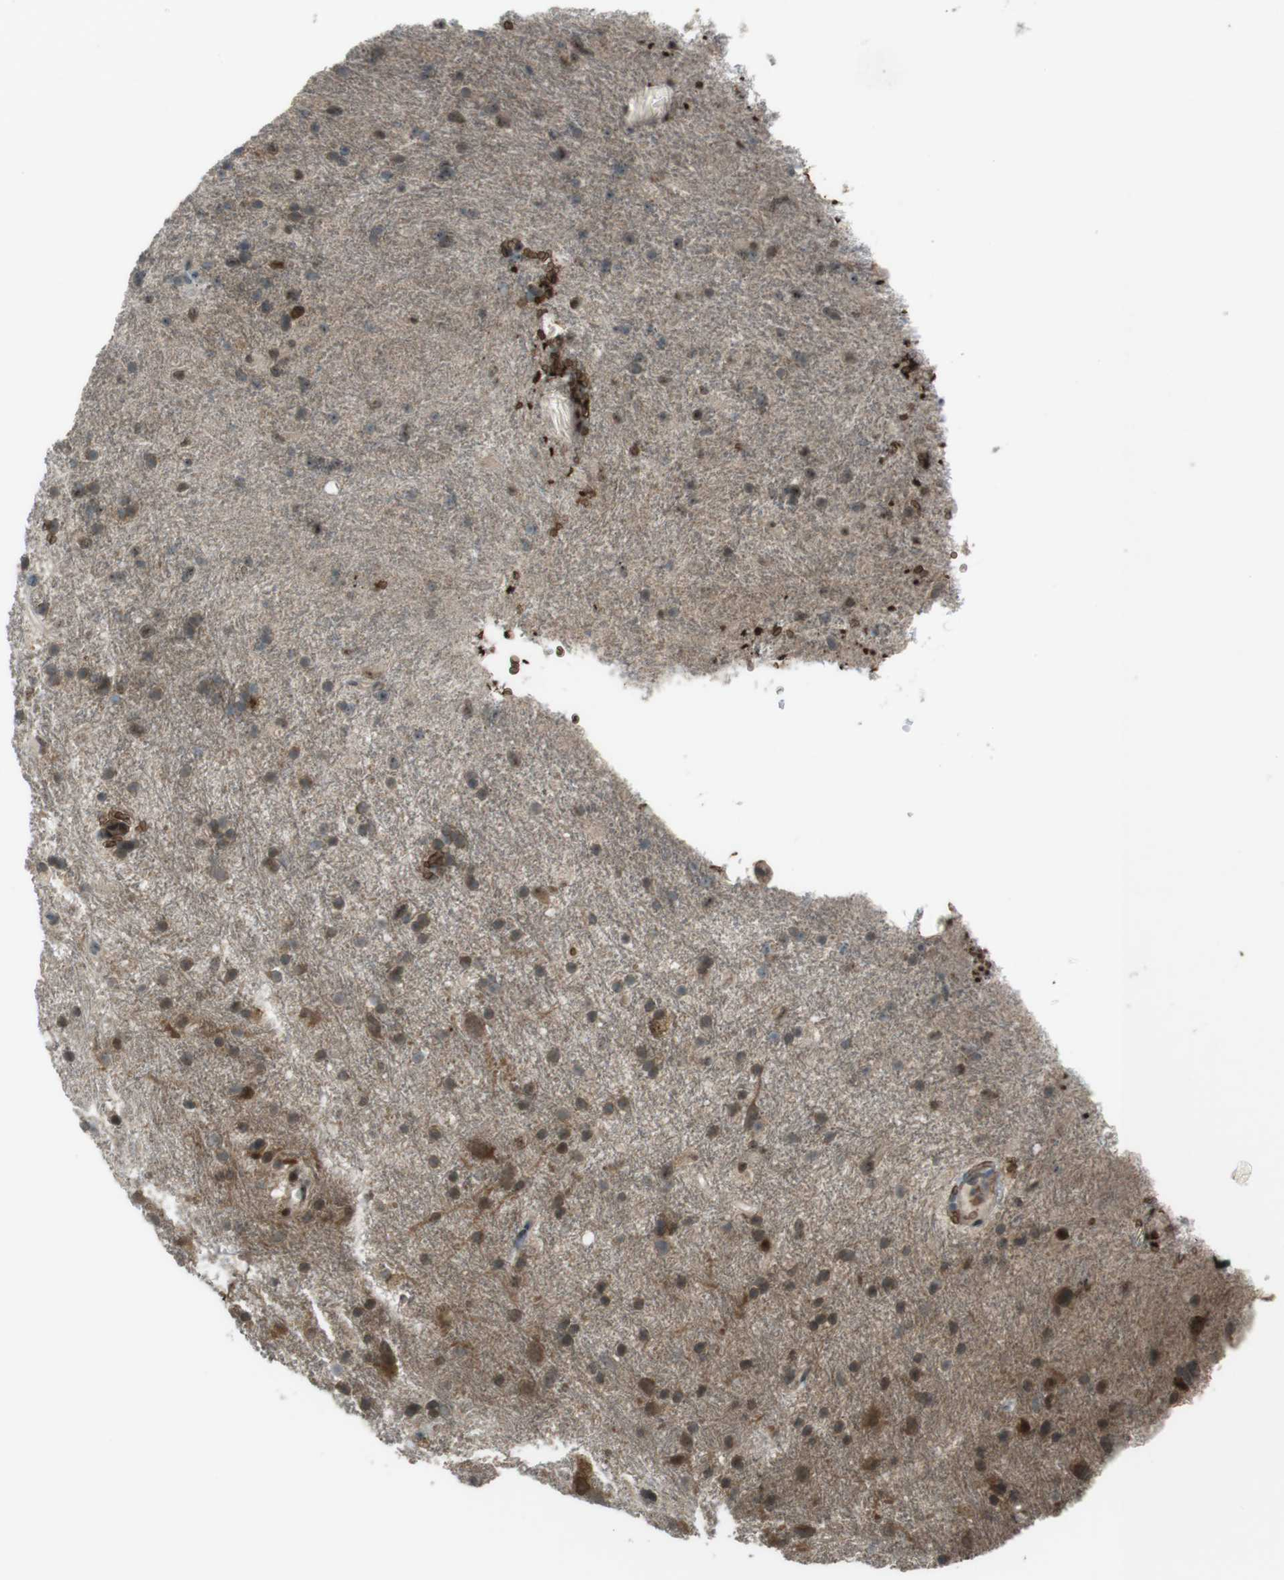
{"staining": {"intensity": "moderate", "quantity": "25%-75%", "location": "cytoplasmic/membranous,nuclear"}, "tissue": "glioma", "cell_type": "Tumor cells", "image_type": "cancer", "snomed": [{"axis": "morphology", "description": "Glioma, malignant, Low grade"}, {"axis": "topography", "description": "Brain"}], "caption": "DAB immunohistochemical staining of glioma shows moderate cytoplasmic/membranous and nuclear protein expression in about 25%-75% of tumor cells.", "gene": "SLITRK5", "patient": {"sex": "male", "age": 77}}